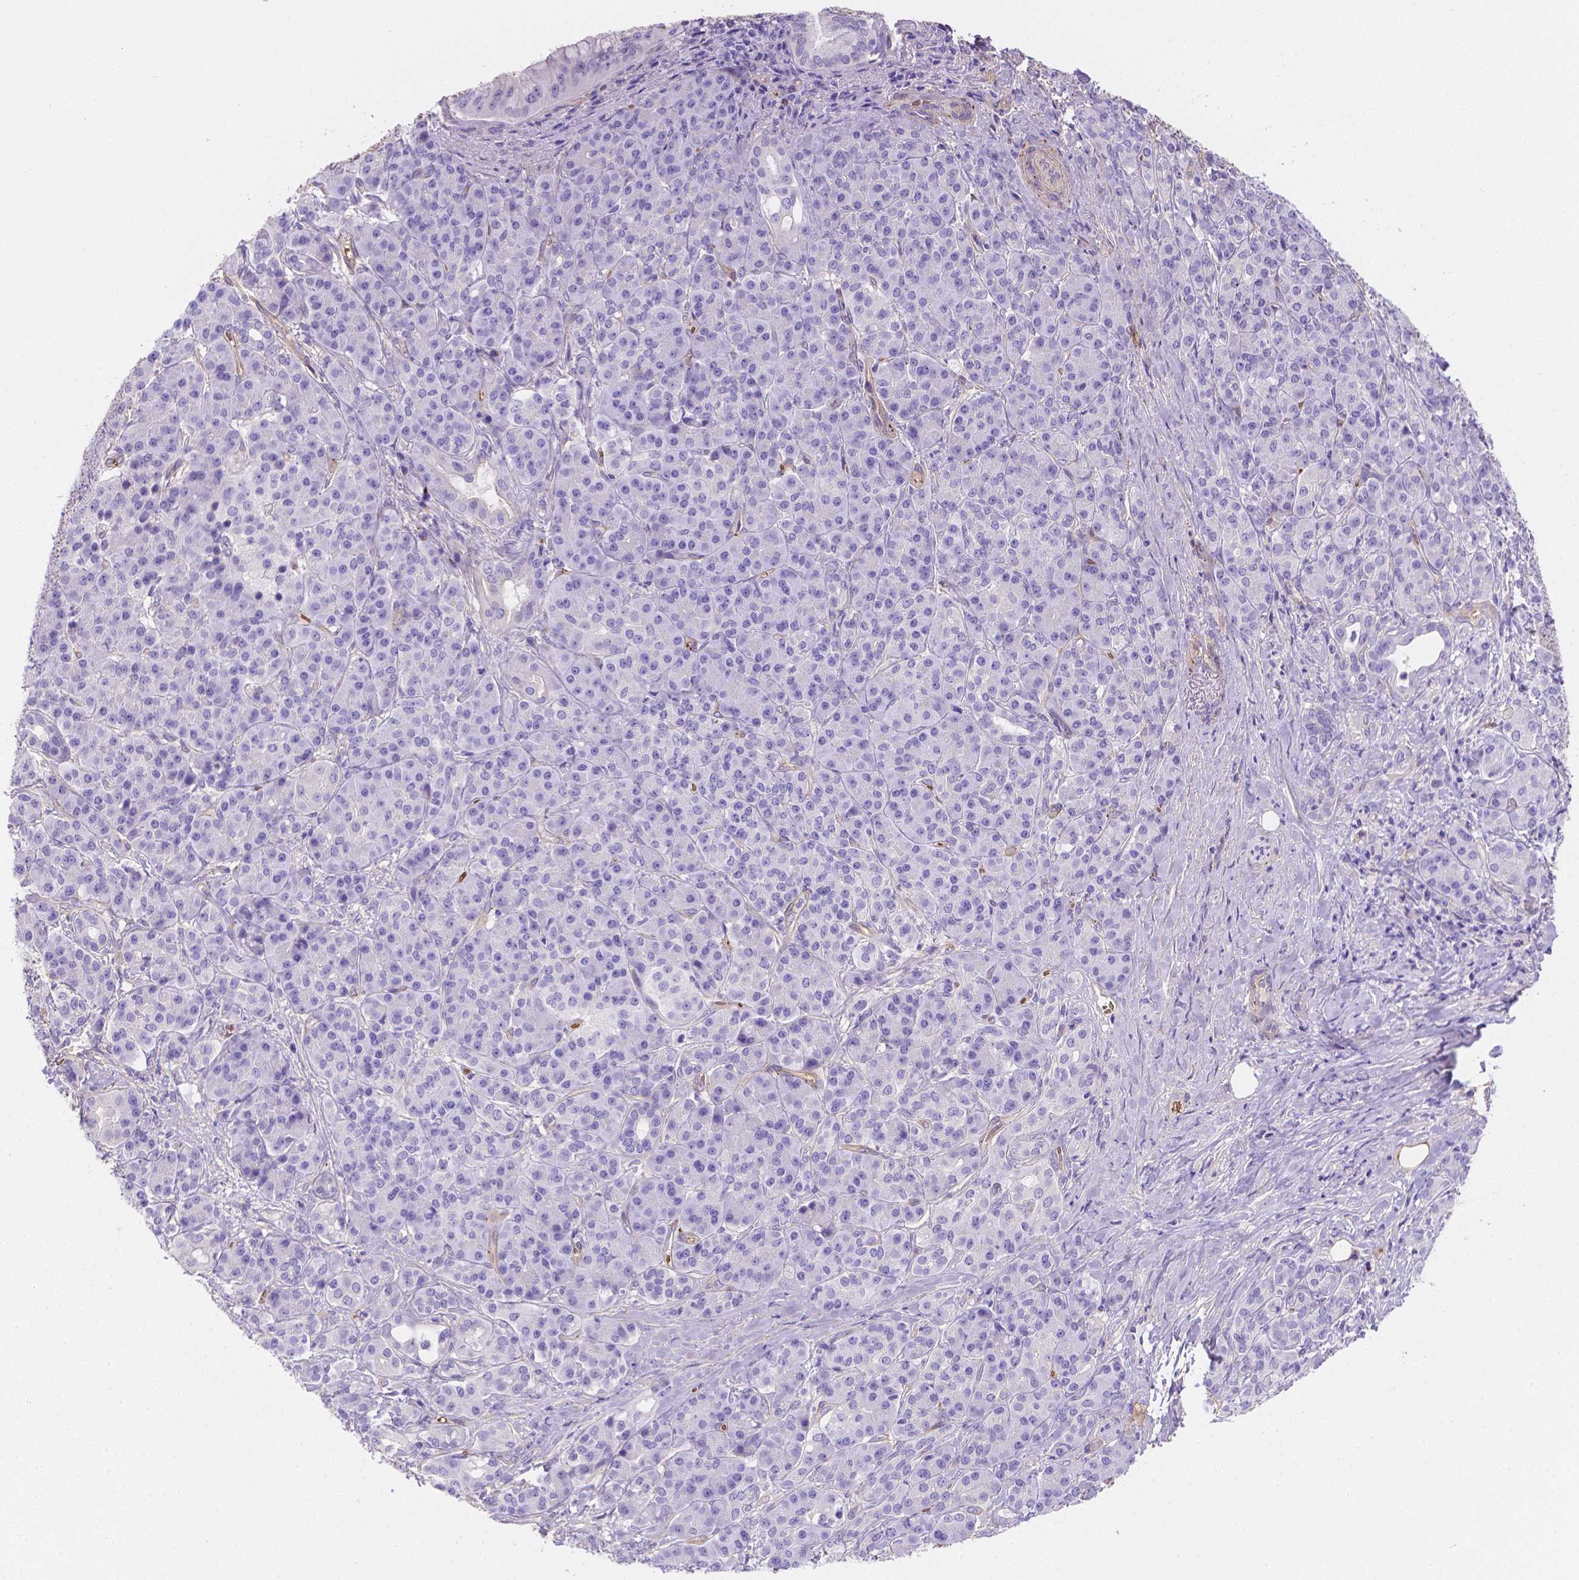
{"staining": {"intensity": "negative", "quantity": "none", "location": "none"}, "tissue": "pancreatic cancer", "cell_type": "Tumor cells", "image_type": "cancer", "snomed": [{"axis": "morphology", "description": "Normal tissue, NOS"}, {"axis": "morphology", "description": "Inflammation, NOS"}, {"axis": "morphology", "description": "Adenocarcinoma, NOS"}, {"axis": "topography", "description": "Pancreas"}], "caption": "IHC of pancreatic cancer demonstrates no positivity in tumor cells.", "gene": "SLC40A1", "patient": {"sex": "male", "age": 57}}